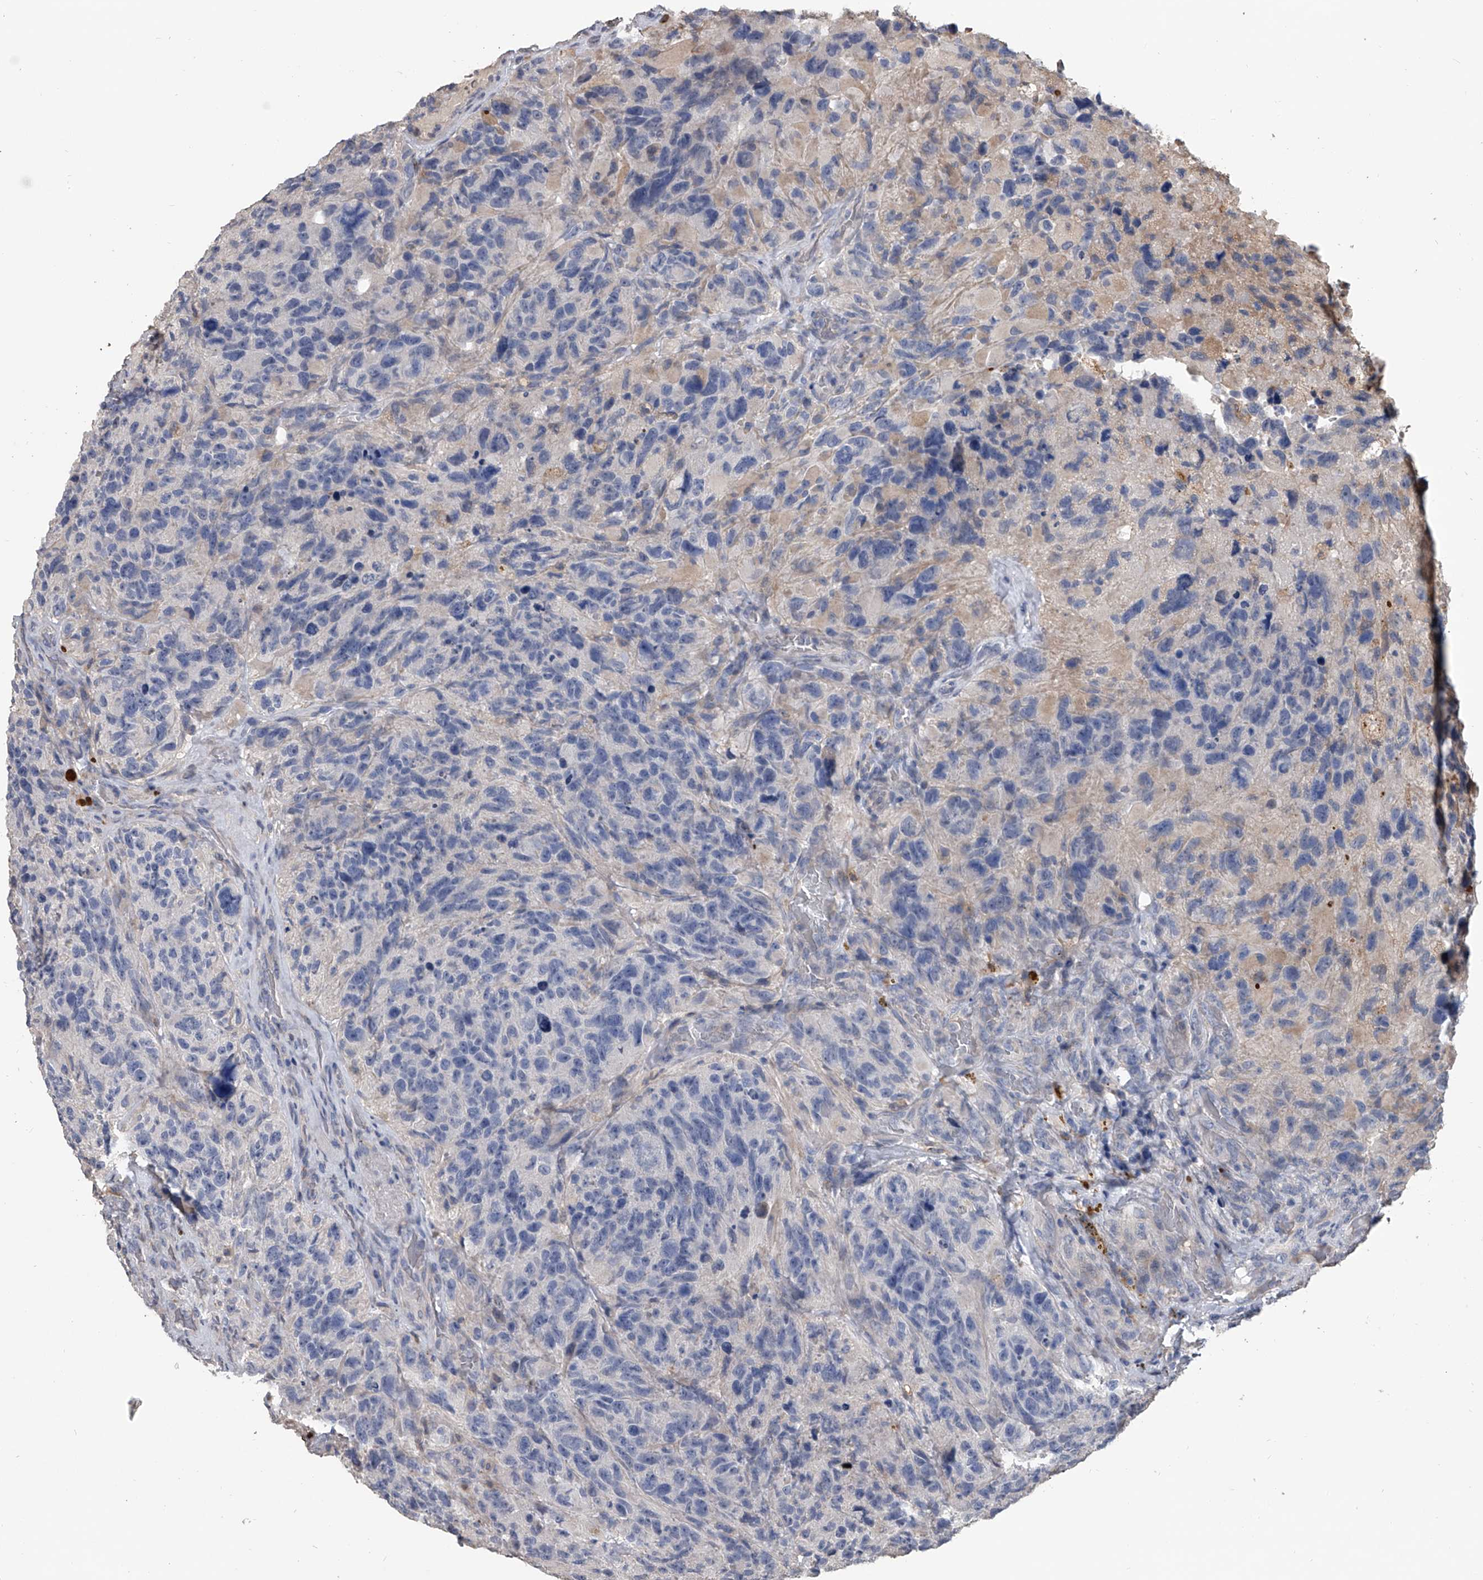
{"staining": {"intensity": "negative", "quantity": "none", "location": "none"}, "tissue": "glioma", "cell_type": "Tumor cells", "image_type": "cancer", "snomed": [{"axis": "morphology", "description": "Glioma, malignant, High grade"}, {"axis": "topography", "description": "Brain"}], "caption": "The micrograph demonstrates no significant positivity in tumor cells of glioma.", "gene": "DOCK9", "patient": {"sex": "male", "age": 69}}